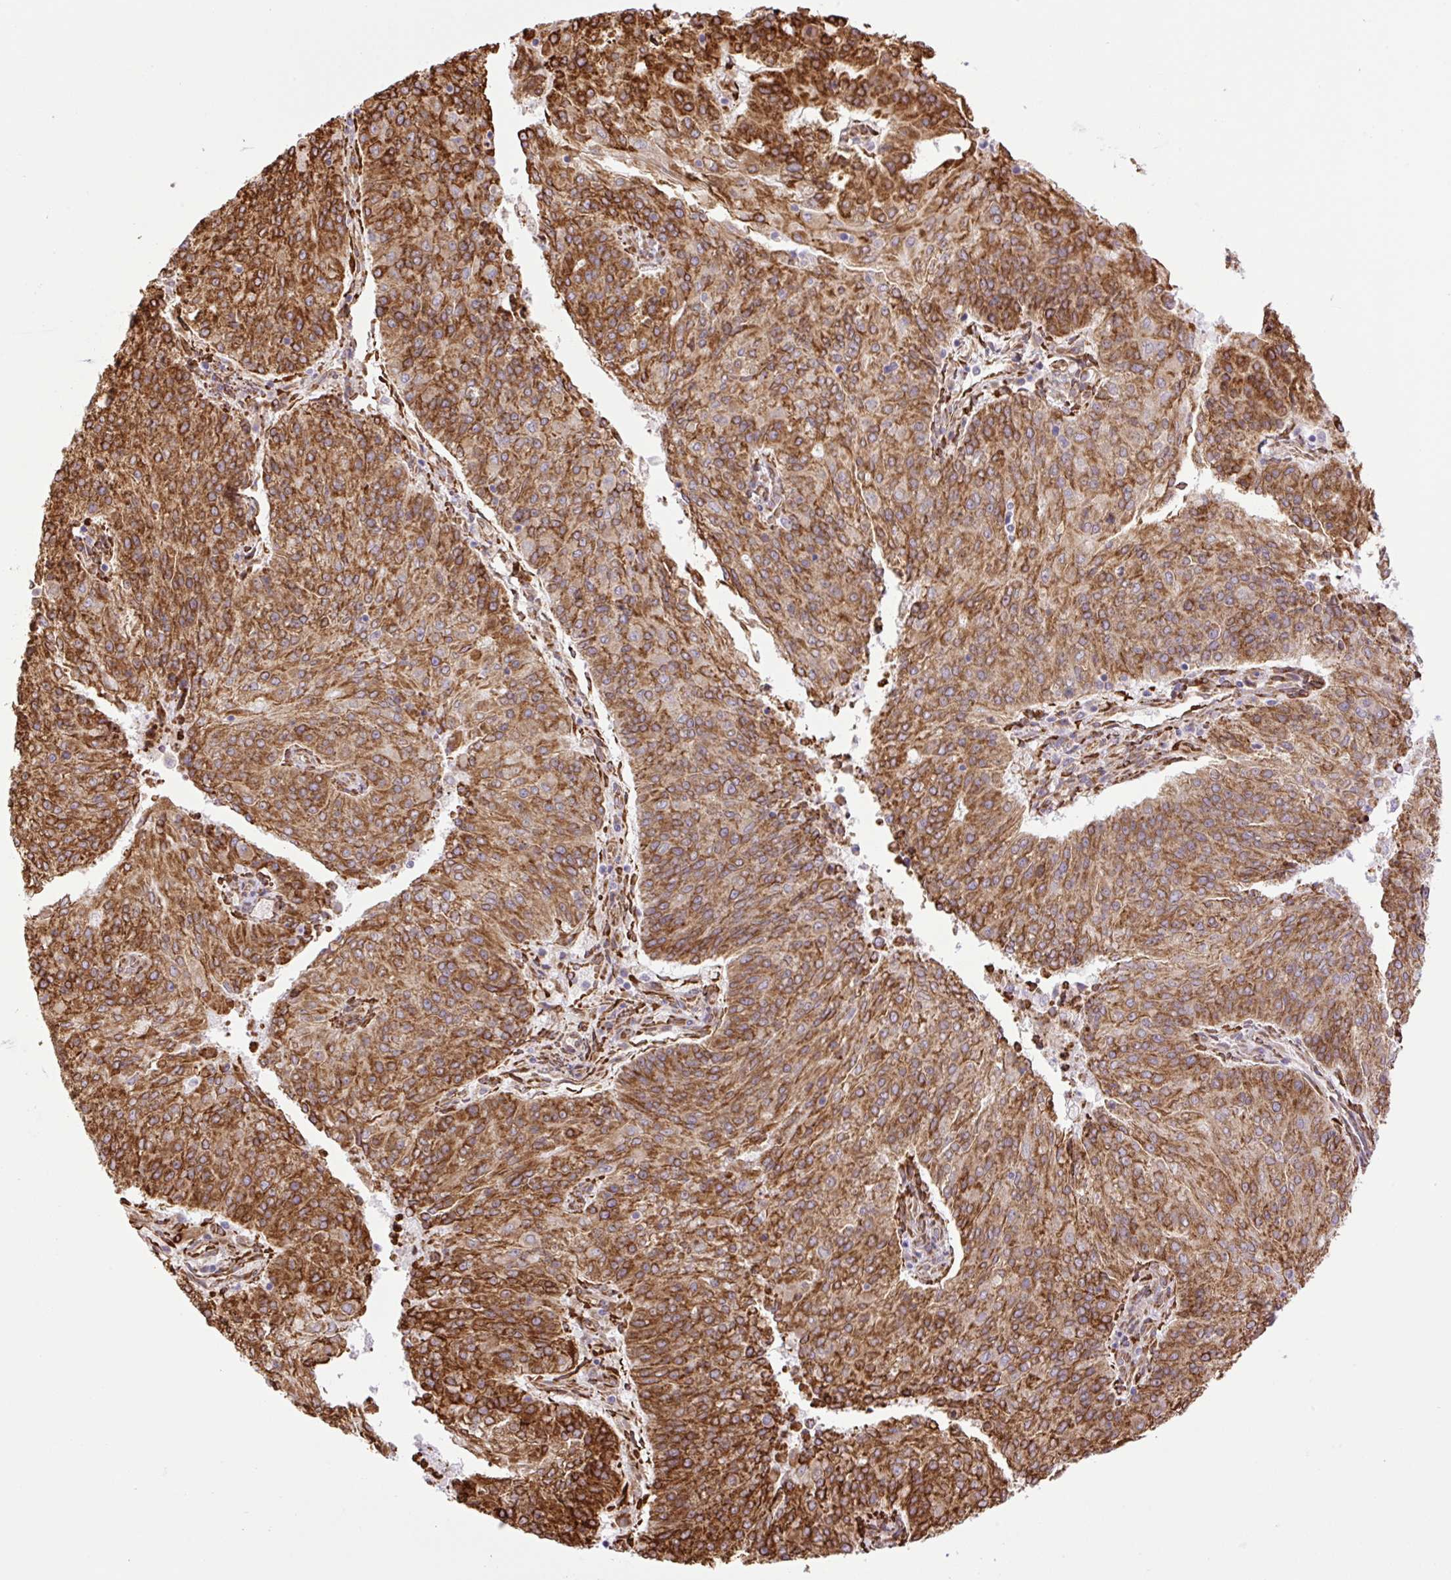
{"staining": {"intensity": "strong", "quantity": ">75%", "location": "cytoplasmic/membranous"}, "tissue": "endometrial cancer", "cell_type": "Tumor cells", "image_type": "cancer", "snomed": [{"axis": "morphology", "description": "Adenocarcinoma, NOS"}, {"axis": "topography", "description": "Endometrium"}], "caption": "The histopathology image reveals a brown stain indicating the presence of a protein in the cytoplasmic/membranous of tumor cells in endometrial adenocarcinoma. The staining was performed using DAB, with brown indicating positive protein expression. Nuclei are stained blue with hematoxylin.", "gene": "RAB30", "patient": {"sex": "female", "age": 82}}